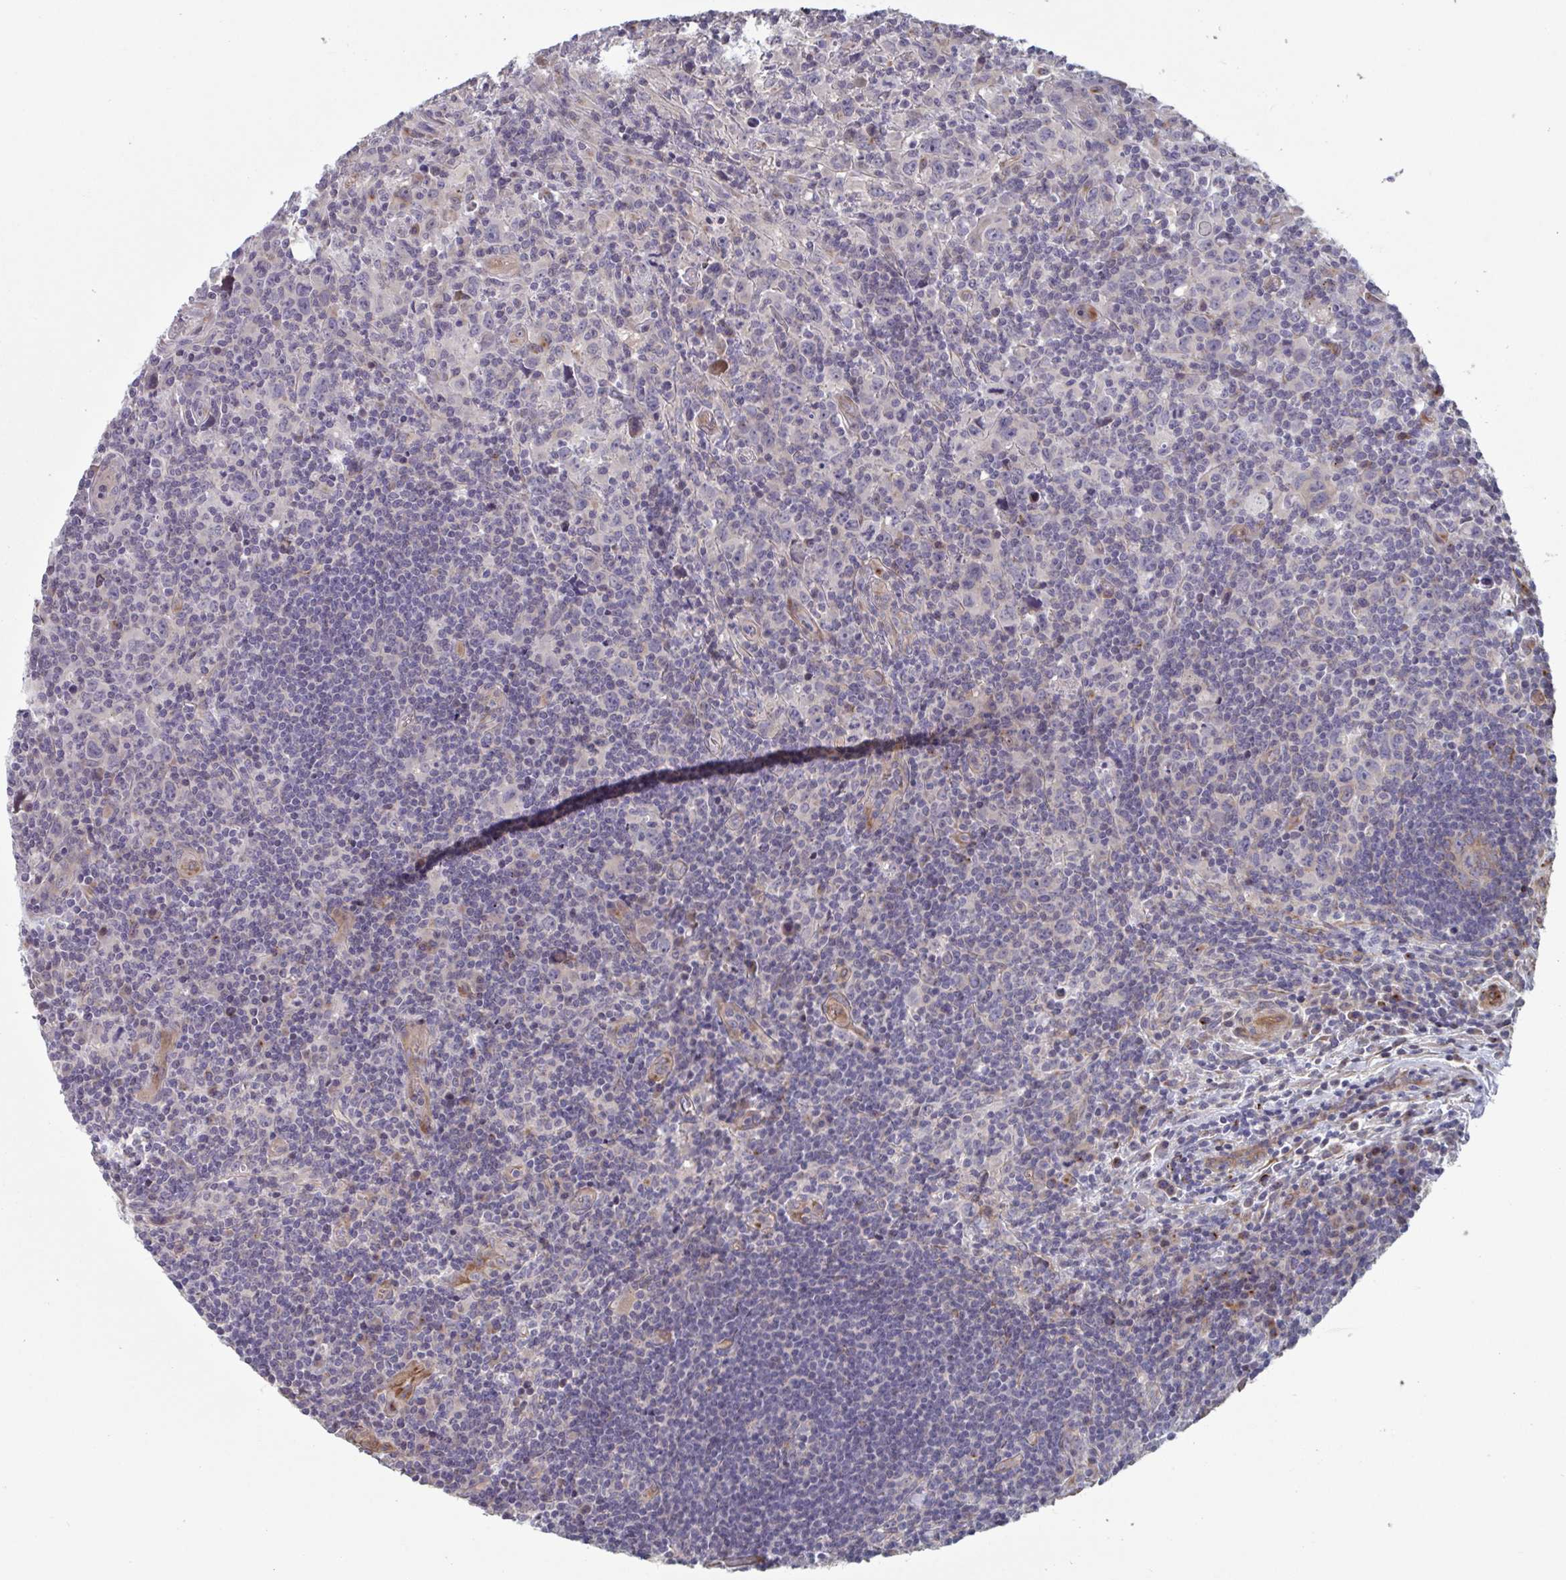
{"staining": {"intensity": "negative", "quantity": "none", "location": "none"}, "tissue": "lymphoma", "cell_type": "Tumor cells", "image_type": "cancer", "snomed": [{"axis": "morphology", "description": "Hodgkin's disease, NOS"}, {"axis": "topography", "description": "Lymph node"}], "caption": "Immunohistochemistry (IHC) of Hodgkin's disease demonstrates no staining in tumor cells.", "gene": "TNFSF10", "patient": {"sex": "female", "age": 18}}